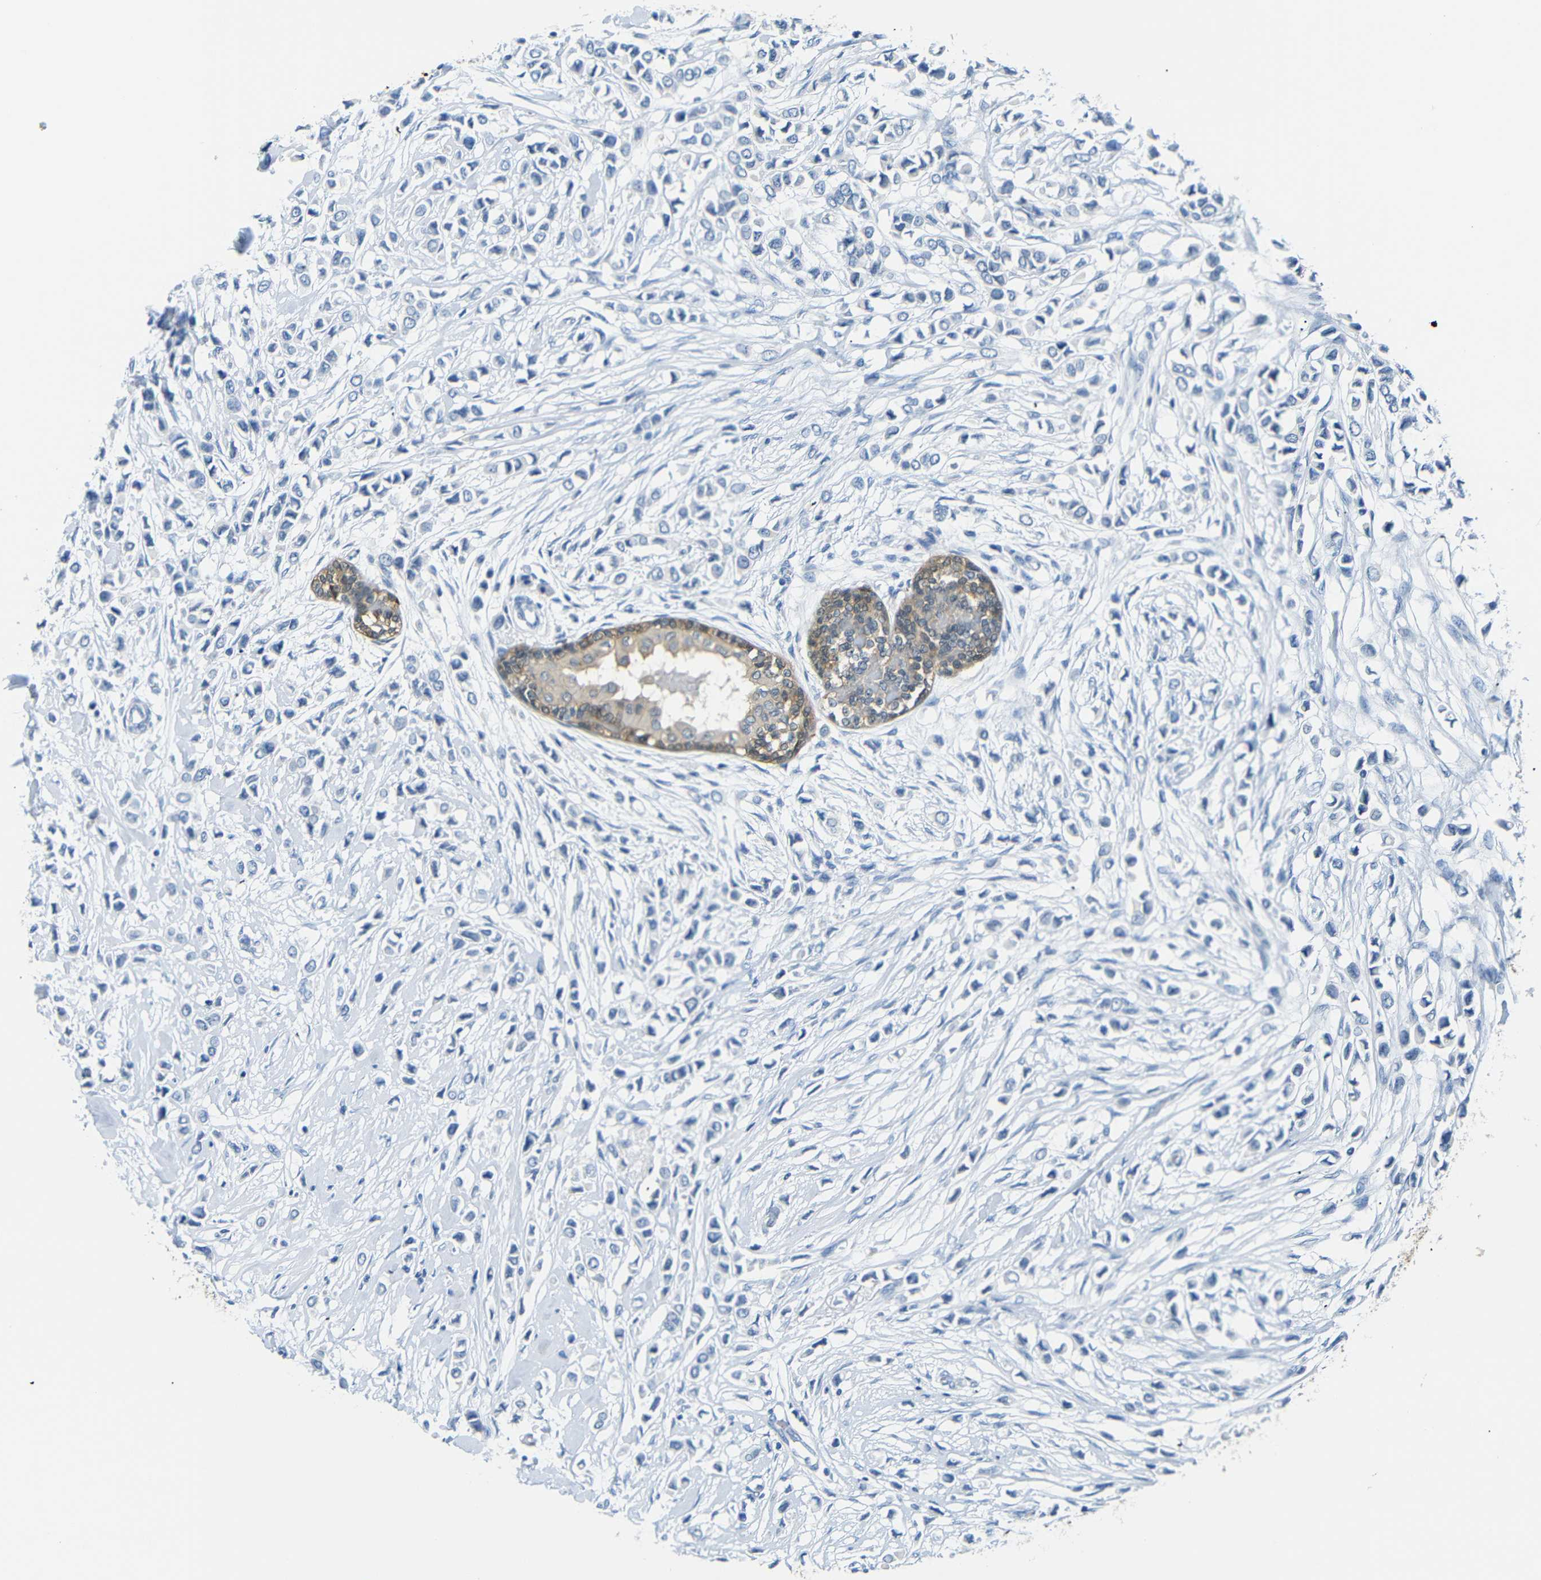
{"staining": {"intensity": "negative", "quantity": "none", "location": "none"}, "tissue": "breast cancer", "cell_type": "Tumor cells", "image_type": "cancer", "snomed": [{"axis": "morphology", "description": "Lobular carcinoma"}, {"axis": "topography", "description": "Breast"}], "caption": "An immunohistochemistry image of breast cancer (lobular carcinoma) is shown. There is no staining in tumor cells of breast cancer (lobular carcinoma).", "gene": "SFN", "patient": {"sex": "female", "age": 51}}